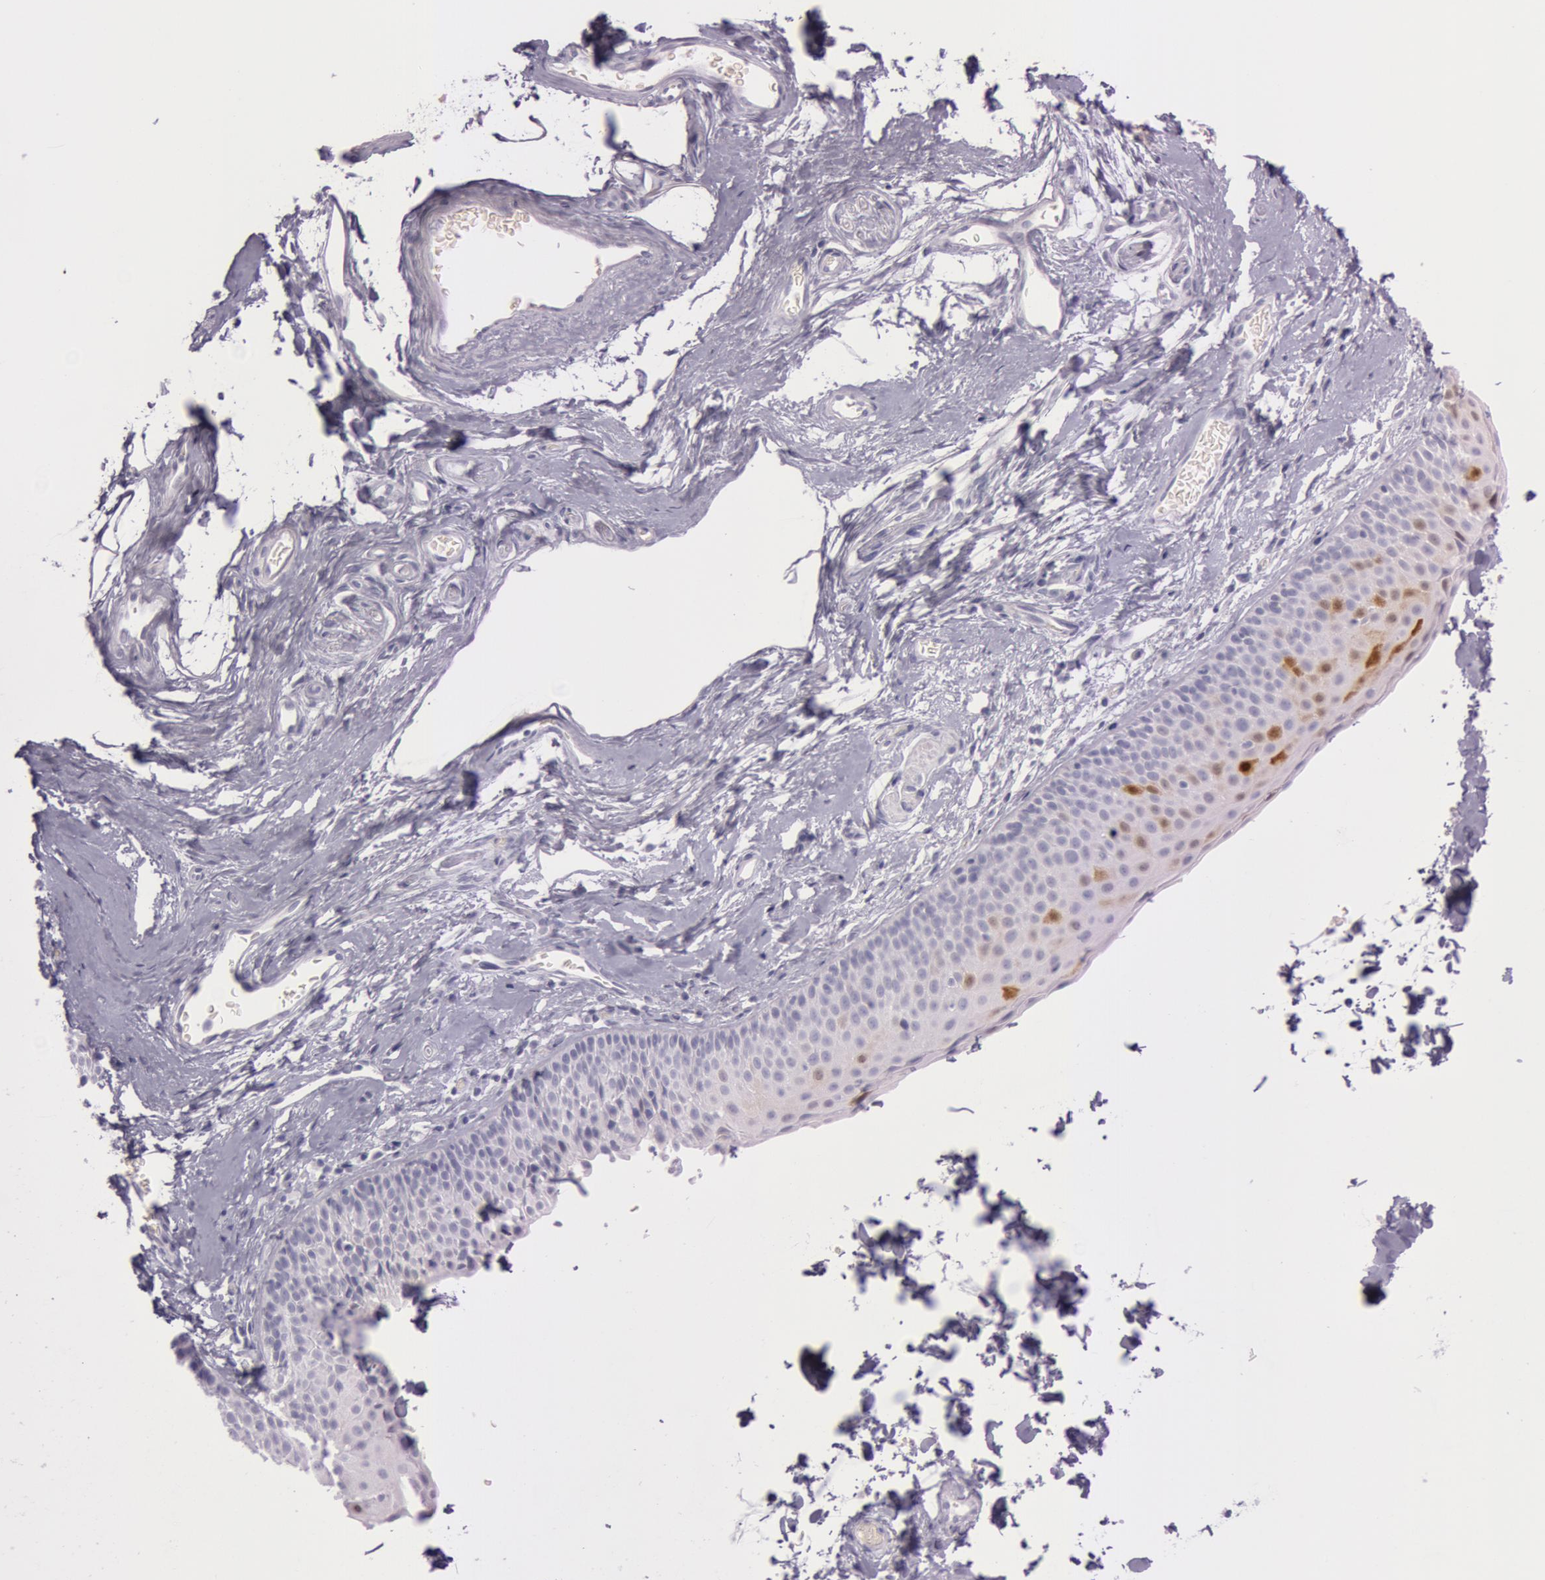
{"staining": {"intensity": "moderate", "quantity": "<25%", "location": "cytoplasmic/membranous"}, "tissue": "nasopharynx", "cell_type": "Respiratory epithelial cells", "image_type": "normal", "snomed": [{"axis": "morphology", "description": "Normal tissue, NOS"}, {"axis": "morphology", "description": "Inflammation, NOS"}, {"axis": "morphology", "description": "Malignant melanoma, Metastatic site"}, {"axis": "topography", "description": "Nasopharynx"}], "caption": "Normal nasopharynx displays moderate cytoplasmic/membranous expression in approximately <25% of respiratory epithelial cells, visualized by immunohistochemistry.", "gene": "S100A7", "patient": {"sex": "female", "age": 55}}